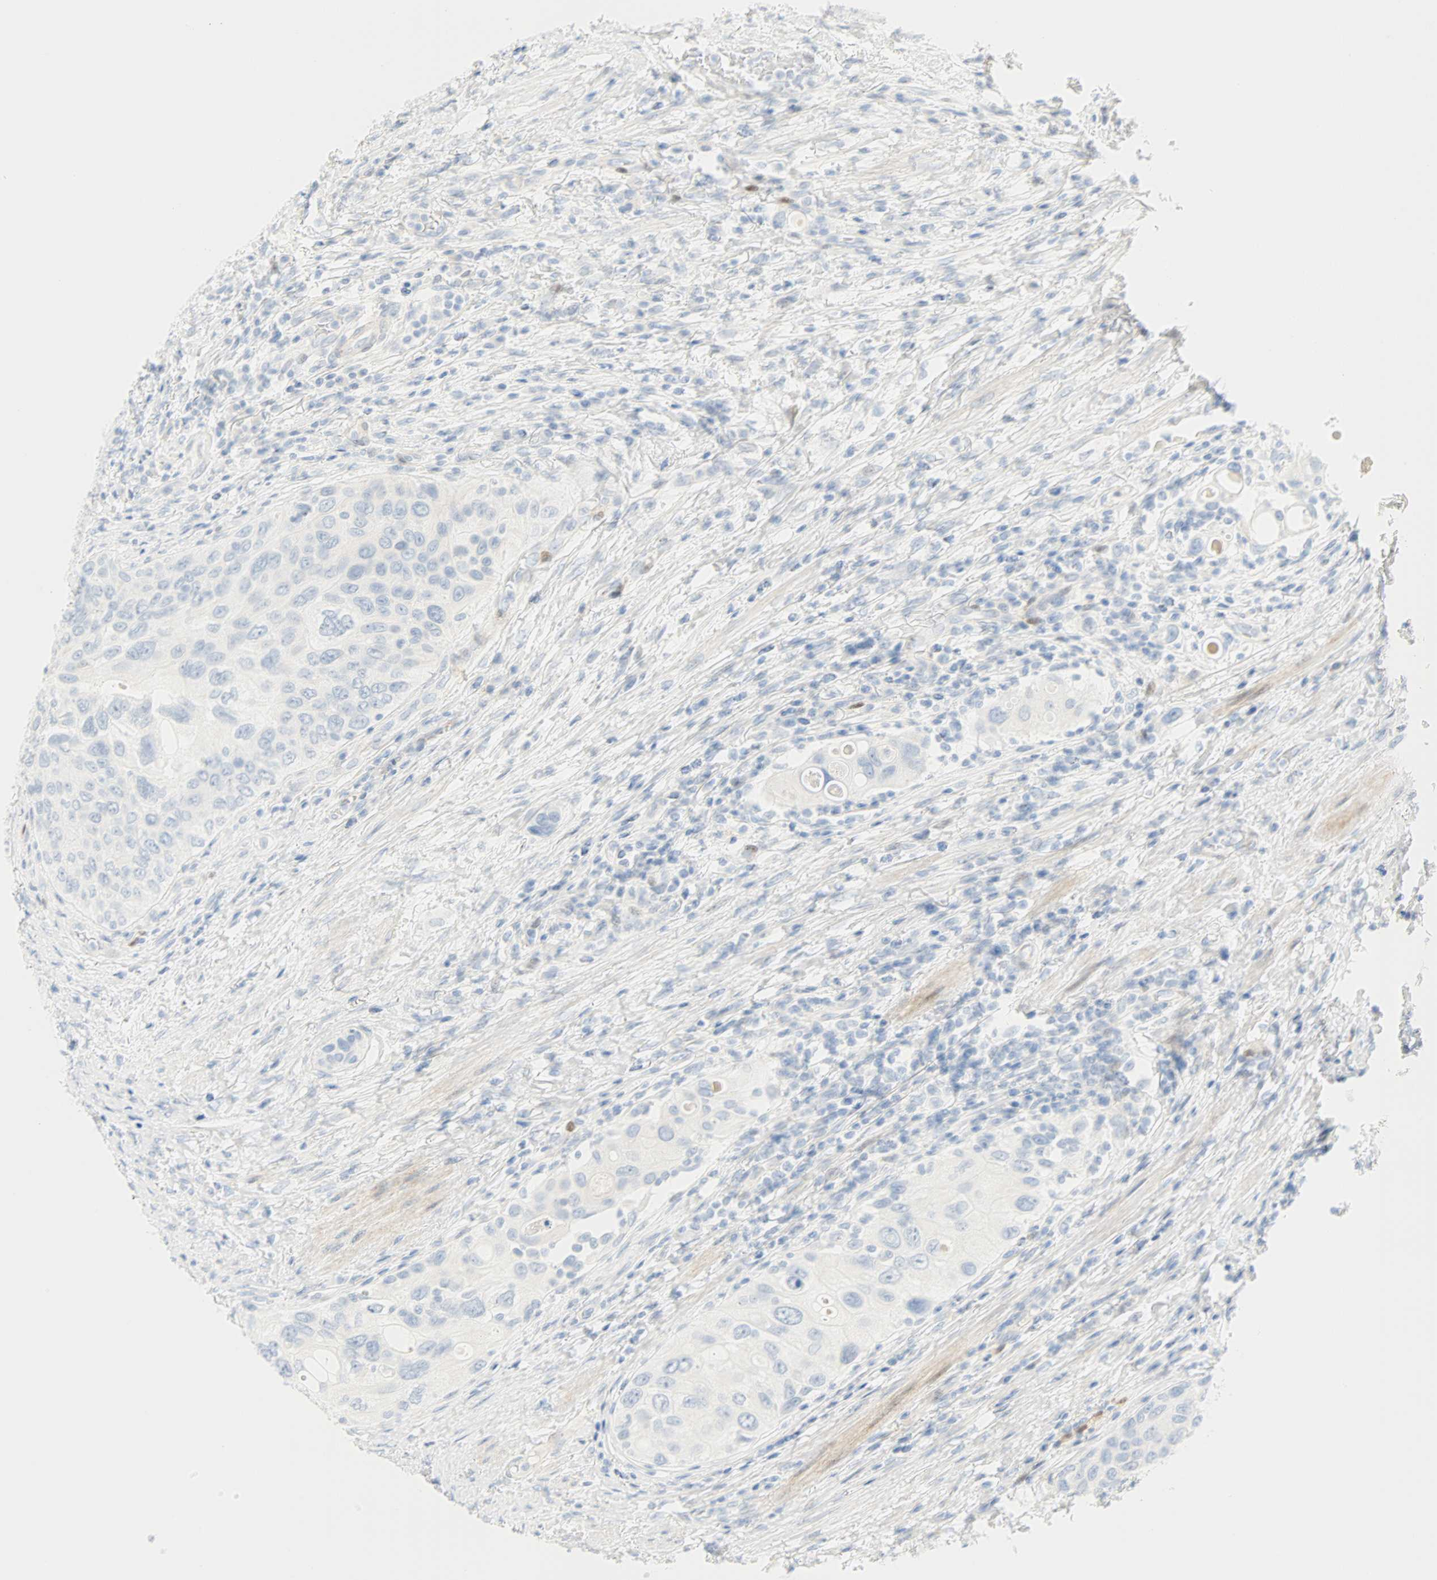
{"staining": {"intensity": "negative", "quantity": "none", "location": "none"}, "tissue": "urothelial cancer", "cell_type": "Tumor cells", "image_type": "cancer", "snomed": [{"axis": "morphology", "description": "Urothelial carcinoma, High grade"}, {"axis": "topography", "description": "Urinary bladder"}], "caption": "An IHC image of urothelial cancer is shown. There is no staining in tumor cells of urothelial cancer.", "gene": "SELENBP1", "patient": {"sex": "female", "age": 56}}